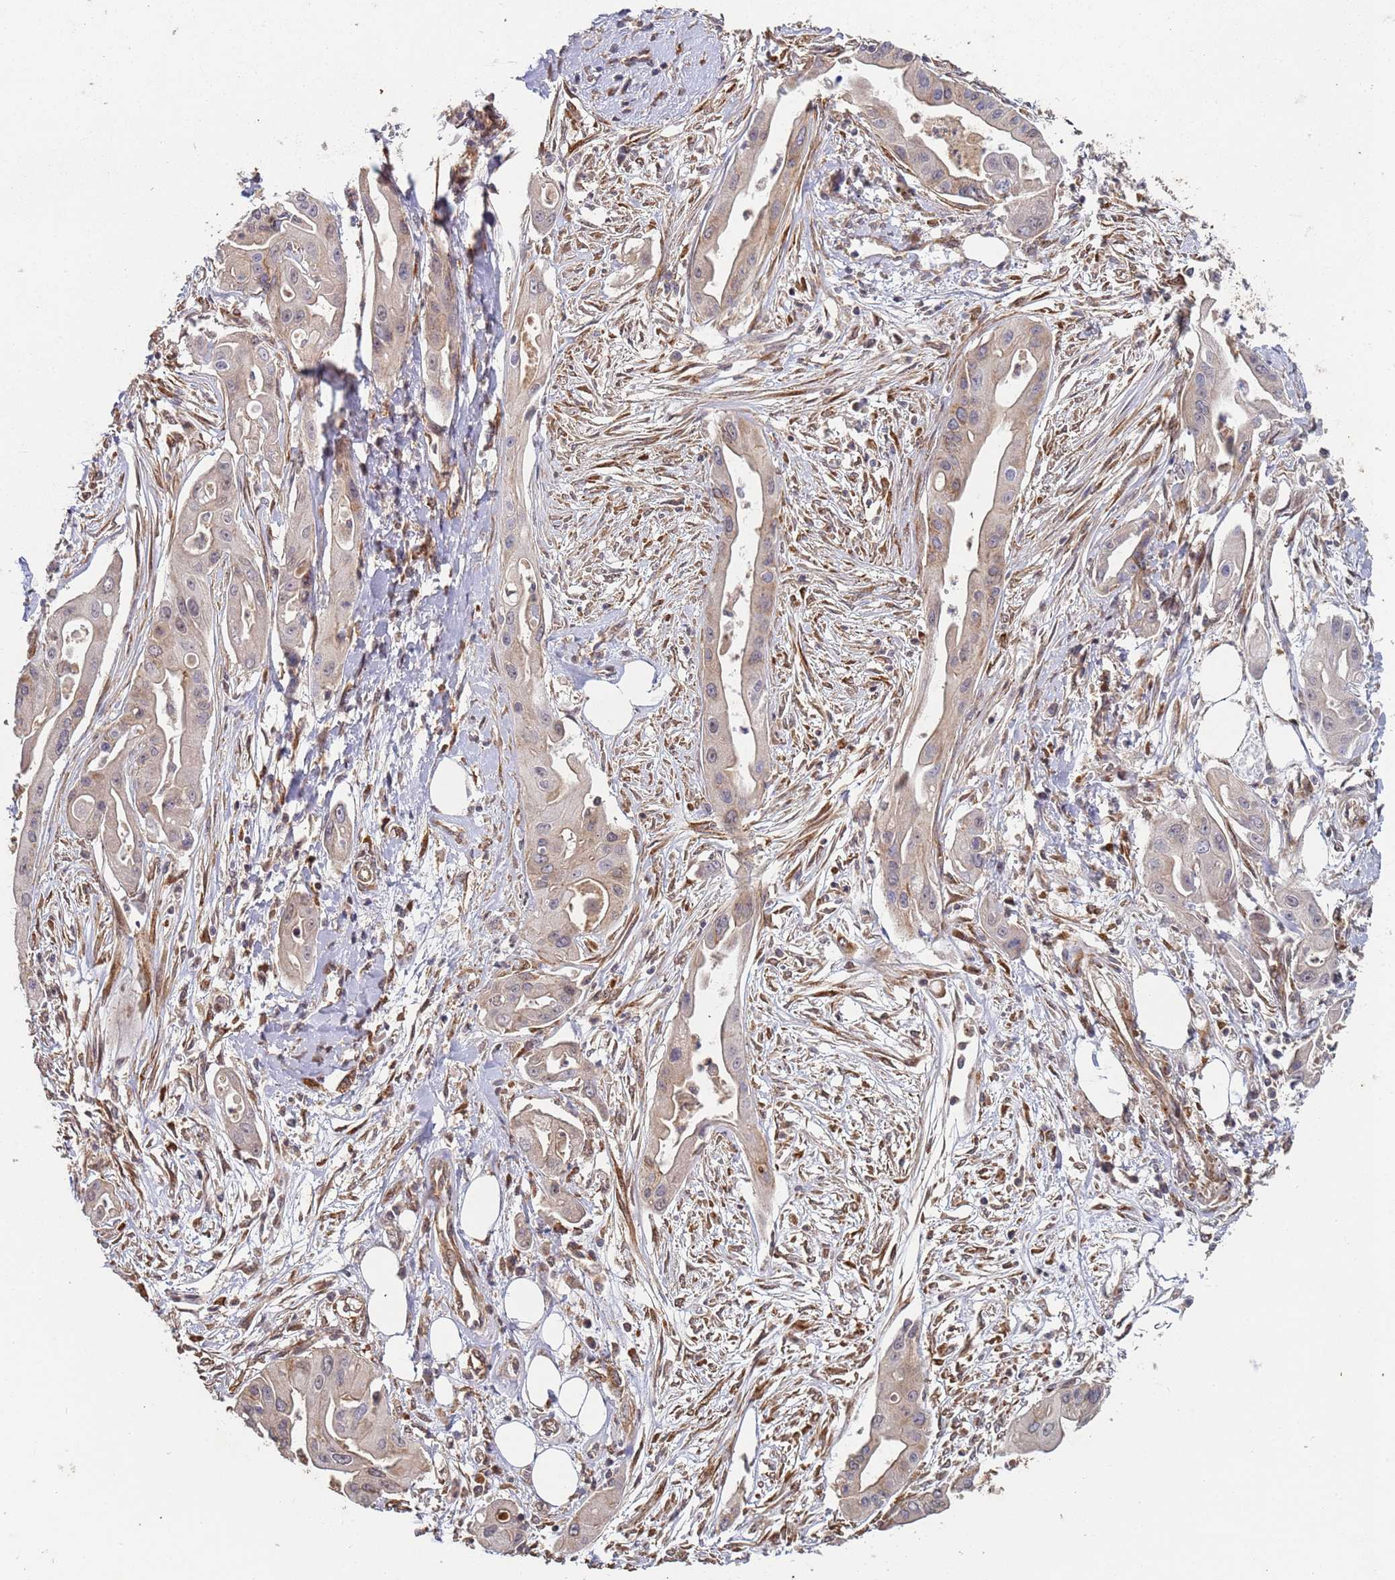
{"staining": {"intensity": "moderate", "quantity": "25%-75%", "location": "cytoplasmic/membranous"}, "tissue": "ovarian cancer", "cell_type": "Tumor cells", "image_type": "cancer", "snomed": [{"axis": "morphology", "description": "Cystadenocarcinoma, mucinous, NOS"}, {"axis": "topography", "description": "Ovary"}], "caption": "Brown immunohistochemical staining in human ovarian cancer displays moderate cytoplasmic/membranous expression in approximately 25%-75% of tumor cells.", "gene": "KANSL1L", "patient": {"sex": "female", "age": 70}}